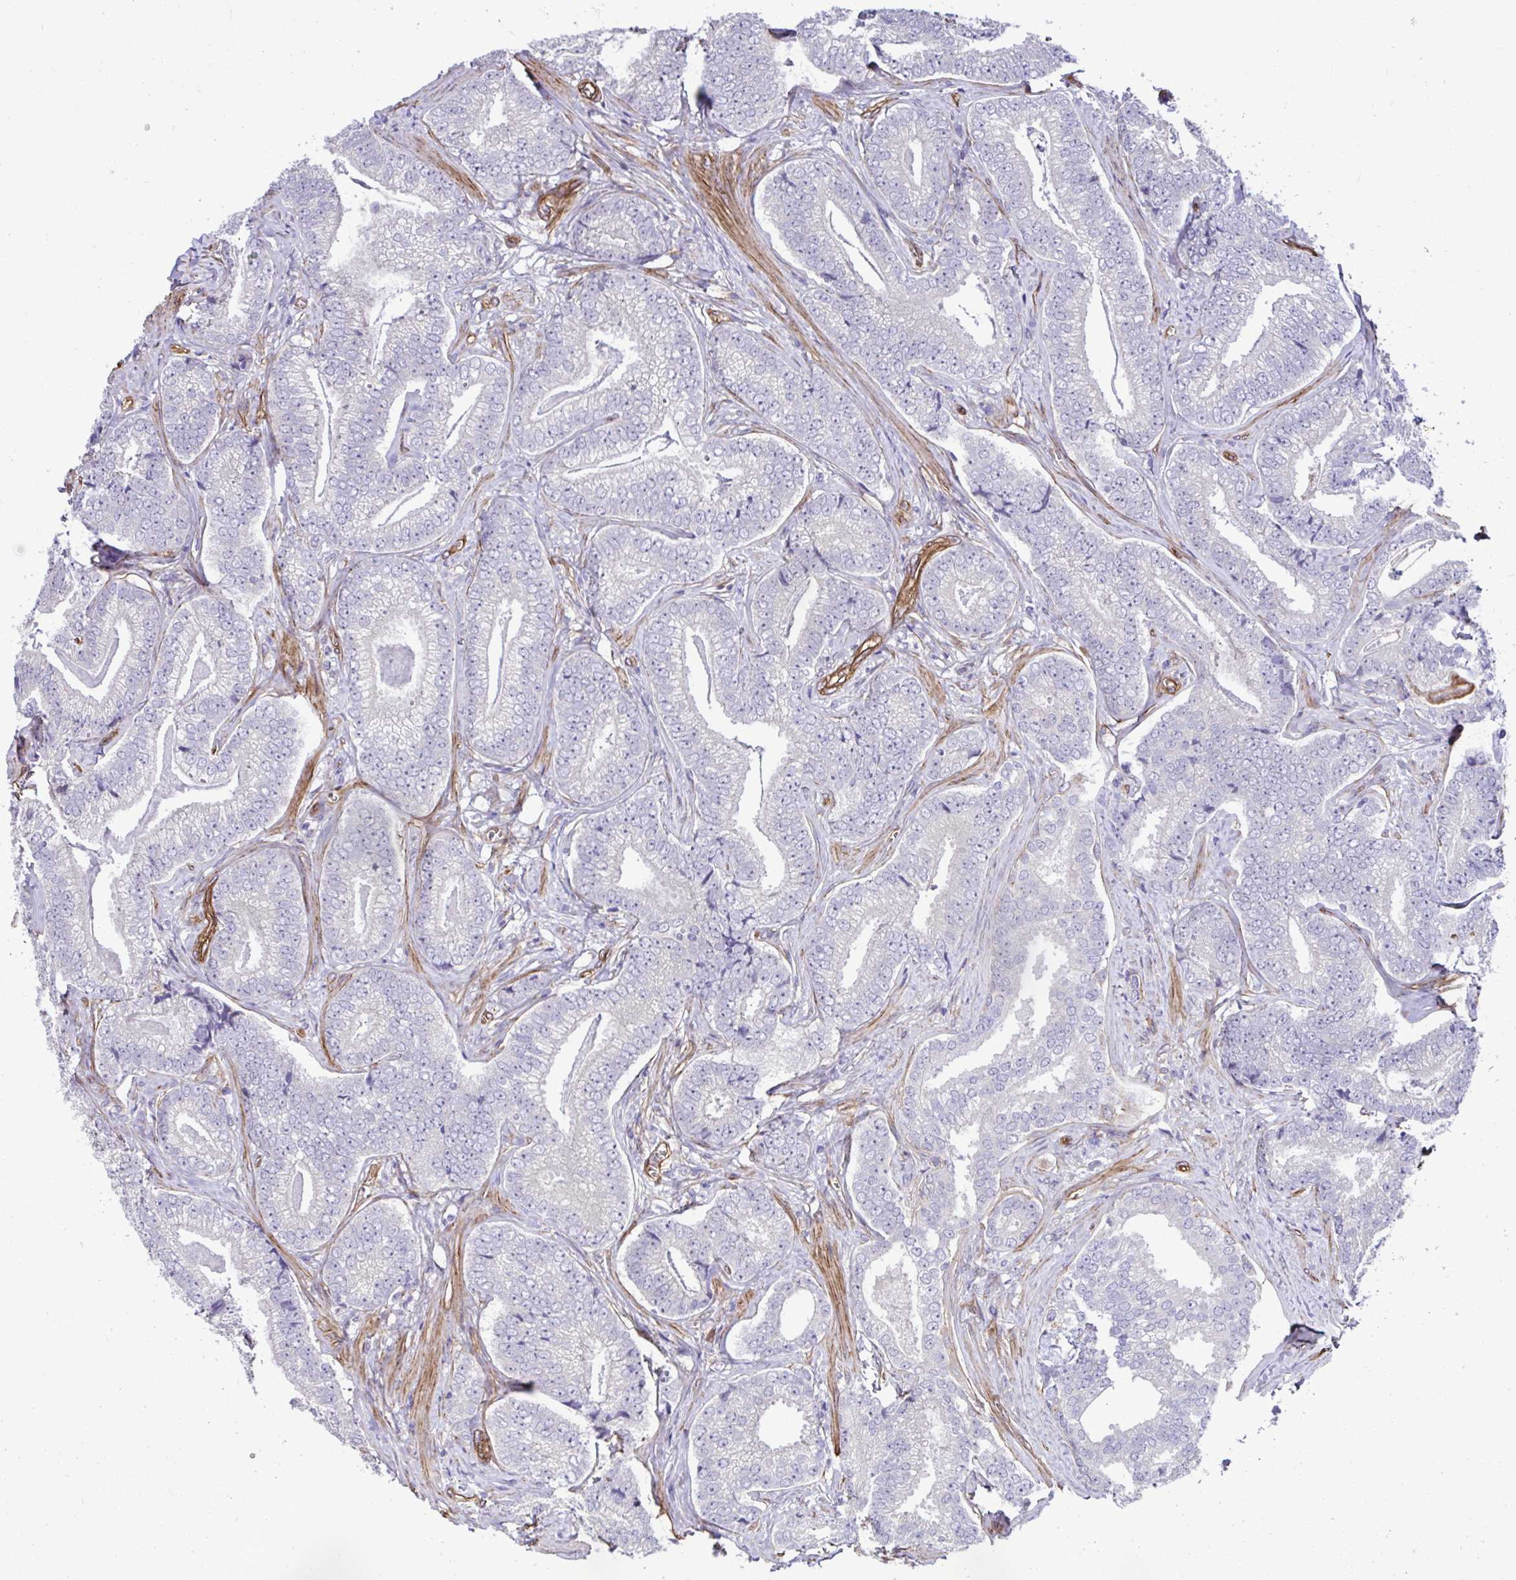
{"staining": {"intensity": "negative", "quantity": "none", "location": "none"}, "tissue": "prostate cancer", "cell_type": "Tumor cells", "image_type": "cancer", "snomed": [{"axis": "morphology", "description": "Adenocarcinoma, Low grade"}, {"axis": "topography", "description": "Prostate"}], "caption": "Tumor cells are negative for brown protein staining in low-grade adenocarcinoma (prostate).", "gene": "TRIM52", "patient": {"sex": "male", "age": 63}}